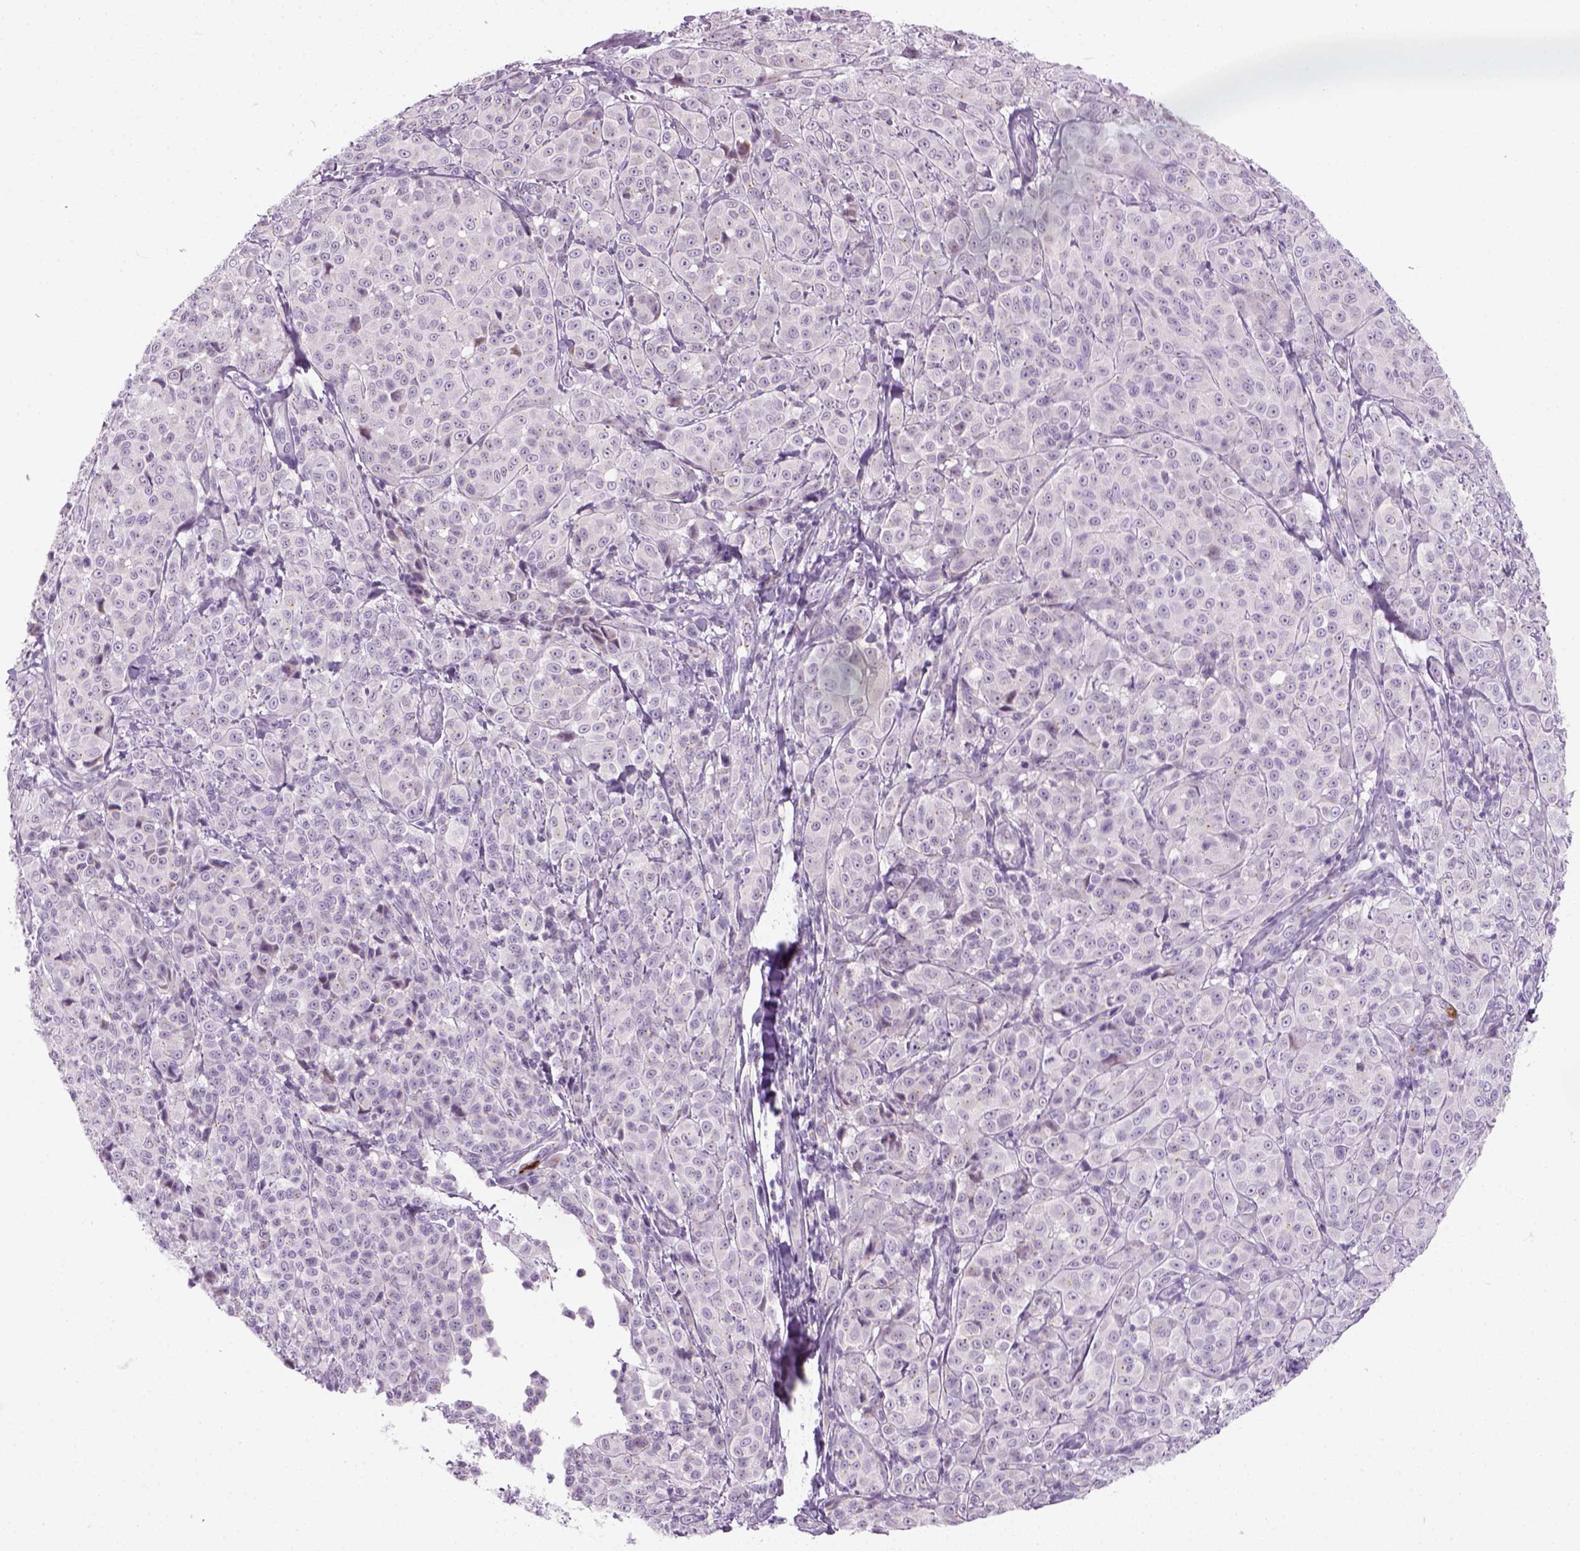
{"staining": {"intensity": "negative", "quantity": "none", "location": "none"}, "tissue": "melanoma", "cell_type": "Tumor cells", "image_type": "cancer", "snomed": [{"axis": "morphology", "description": "Malignant melanoma, NOS"}, {"axis": "topography", "description": "Skin"}], "caption": "This is an immunohistochemistry histopathology image of malignant melanoma. There is no positivity in tumor cells.", "gene": "IL4", "patient": {"sex": "male", "age": 89}}